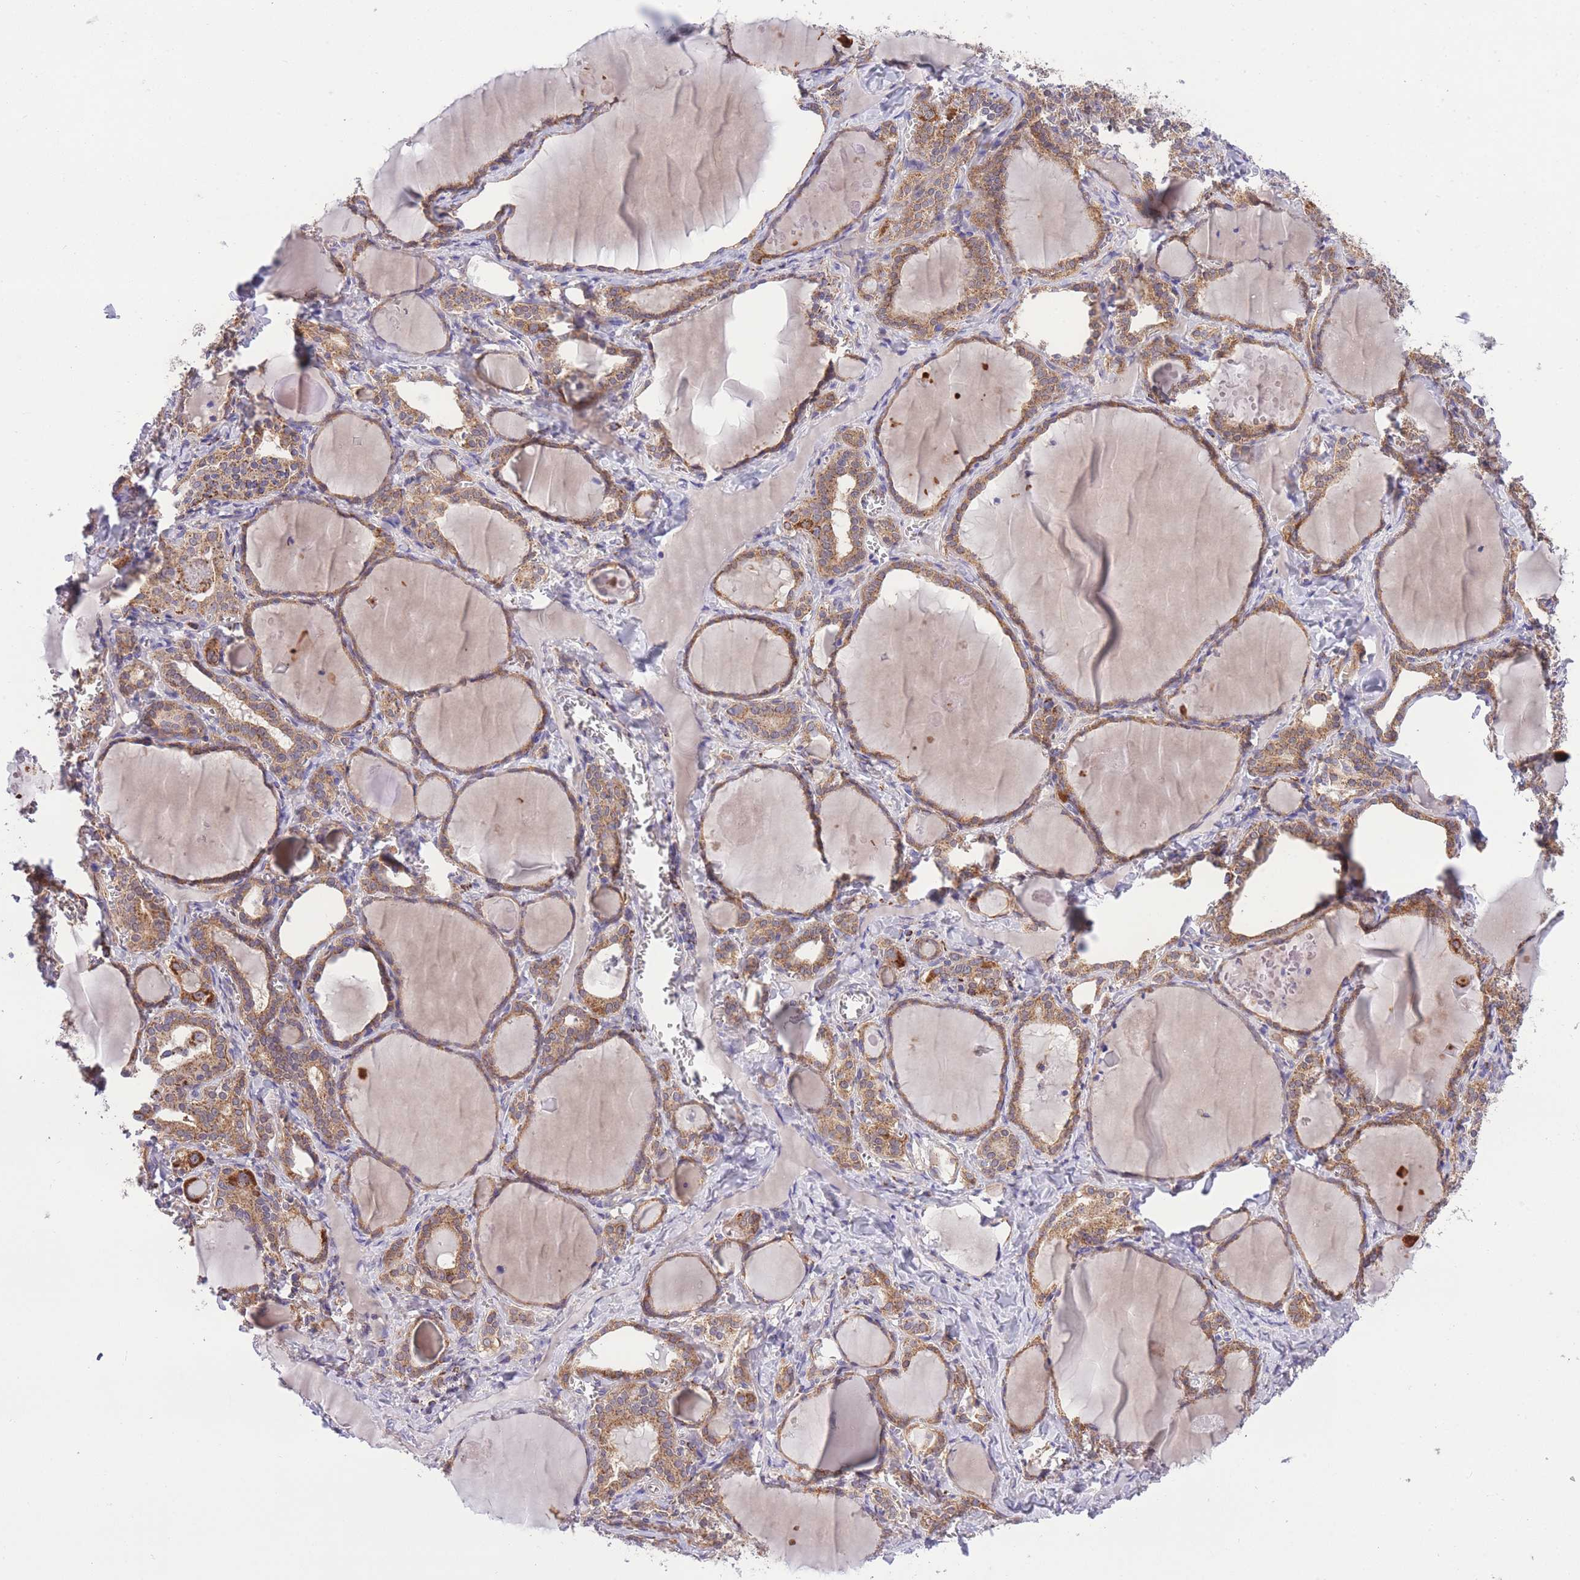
{"staining": {"intensity": "moderate", "quantity": ">75%", "location": "cytoplasmic/membranous"}, "tissue": "thyroid gland", "cell_type": "Glandular cells", "image_type": "normal", "snomed": [{"axis": "morphology", "description": "Normal tissue, NOS"}, {"axis": "topography", "description": "Thyroid gland"}], "caption": "Thyroid gland stained with DAB IHC demonstrates medium levels of moderate cytoplasmic/membranous staining in about >75% of glandular cells. (DAB (3,3'-diaminobenzidine) IHC with brightfield microscopy, high magnification).", "gene": "ST3GAL3", "patient": {"sex": "female", "age": 42}}